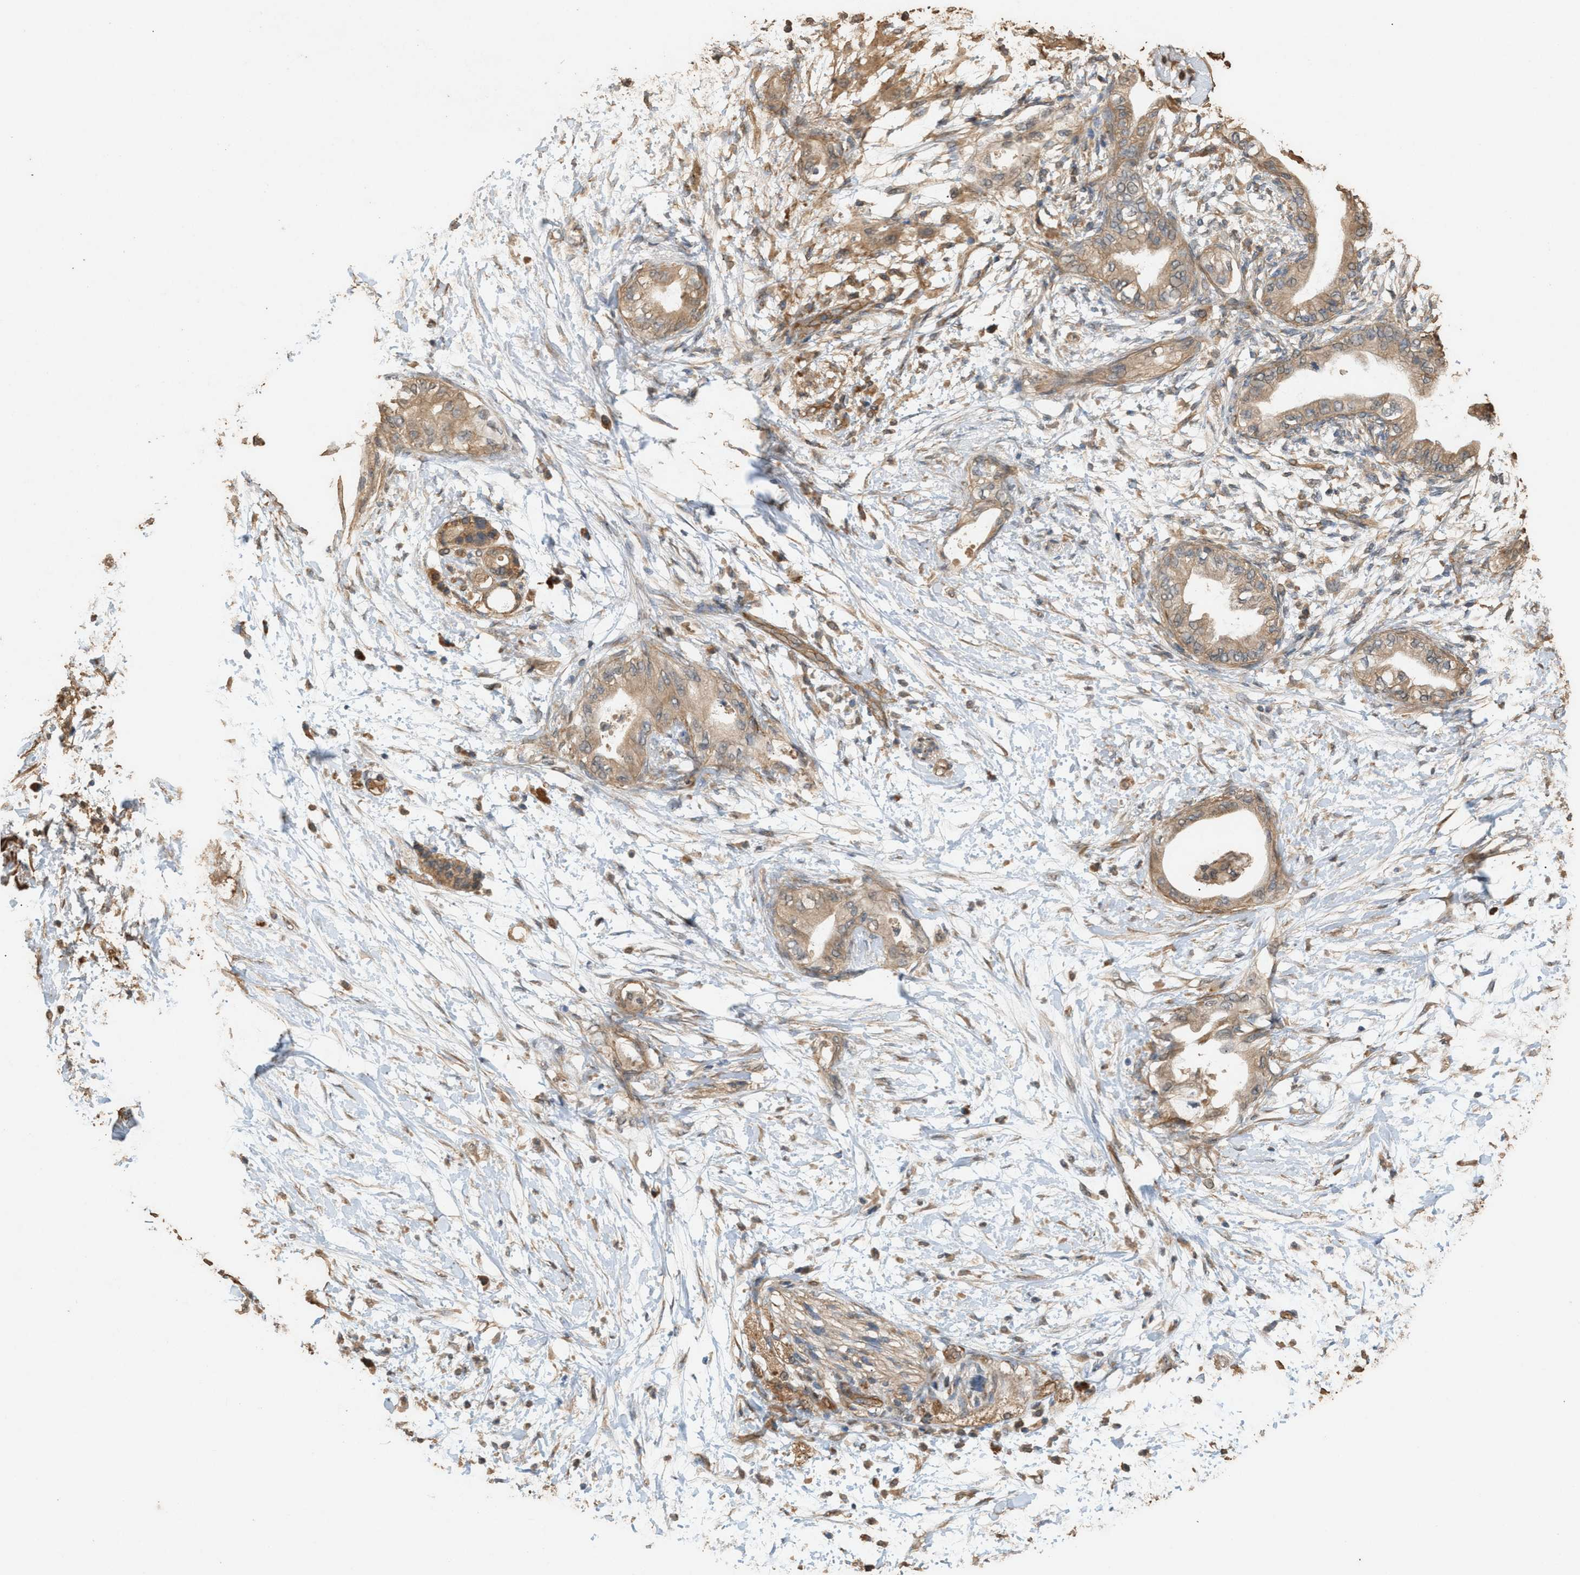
{"staining": {"intensity": "strong", "quantity": ">75%", "location": "cytoplasmic/membranous"}, "tissue": "adipose tissue", "cell_type": "Adipocytes", "image_type": "normal", "snomed": [{"axis": "morphology", "description": "Normal tissue, NOS"}, {"axis": "morphology", "description": "Adenocarcinoma, NOS"}, {"axis": "topography", "description": "Duodenum"}, {"axis": "topography", "description": "Peripheral nerve tissue"}], "caption": "High-power microscopy captured an immunohistochemistry (IHC) micrograph of normal adipose tissue, revealing strong cytoplasmic/membranous staining in about >75% of adipocytes. Using DAB (3,3'-diaminobenzidine) (brown) and hematoxylin (blue) stains, captured at high magnification using brightfield microscopy.", "gene": "DCAF7", "patient": {"sex": "female", "age": 60}}